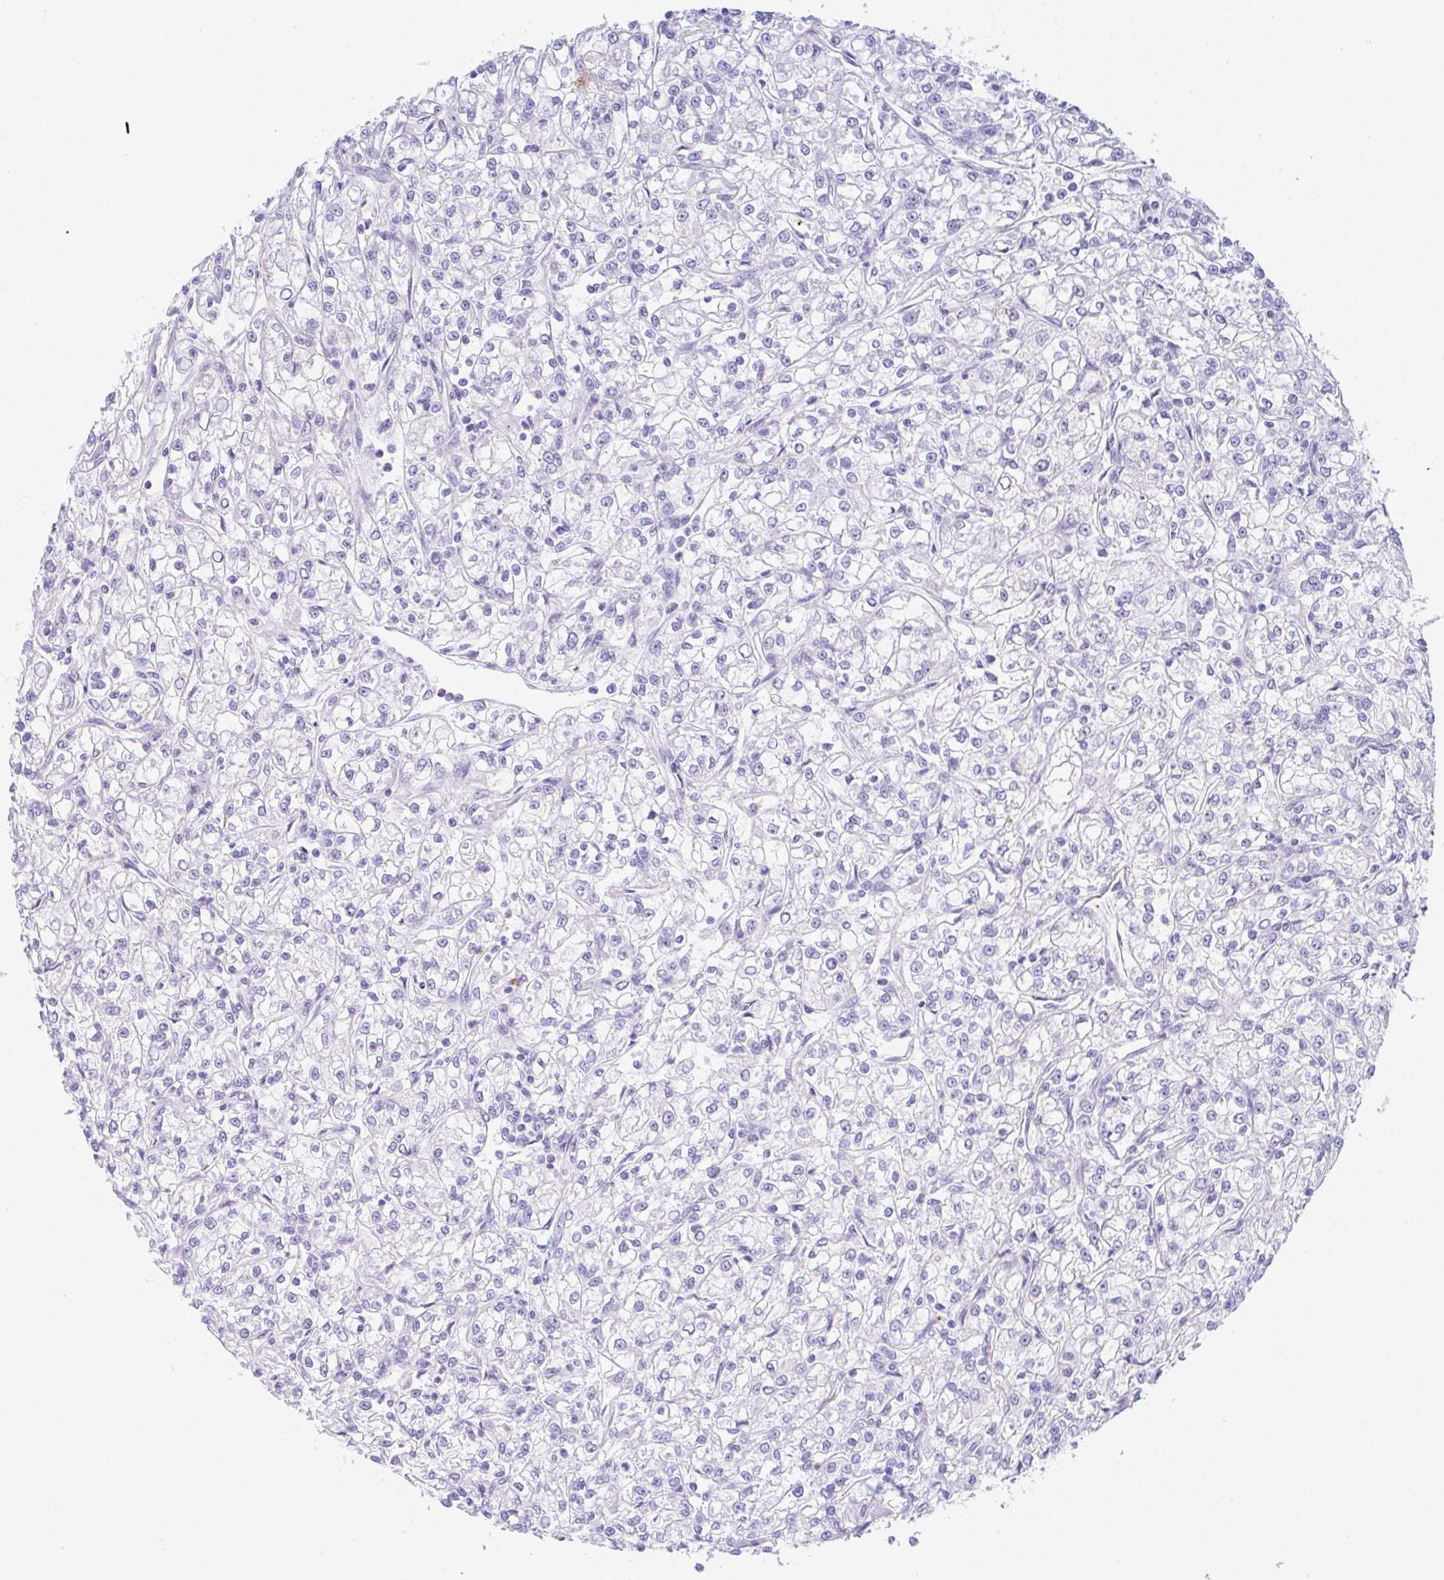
{"staining": {"intensity": "negative", "quantity": "none", "location": "none"}, "tissue": "renal cancer", "cell_type": "Tumor cells", "image_type": "cancer", "snomed": [{"axis": "morphology", "description": "Adenocarcinoma, NOS"}, {"axis": "topography", "description": "Kidney"}], "caption": "An immunohistochemistry micrograph of renal cancer (adenocarcinoma) is shown. There is no staining in tumor cells of renal cancer (adenocarcinoma). The staining was performed using DAB to visualize the protein expression in brown, while the nuclei were stained in blue with hematoxylin (Magnification: 20x).", "gene": "NDUFAF8", "patient": {"sex": "female", "age": 59}}